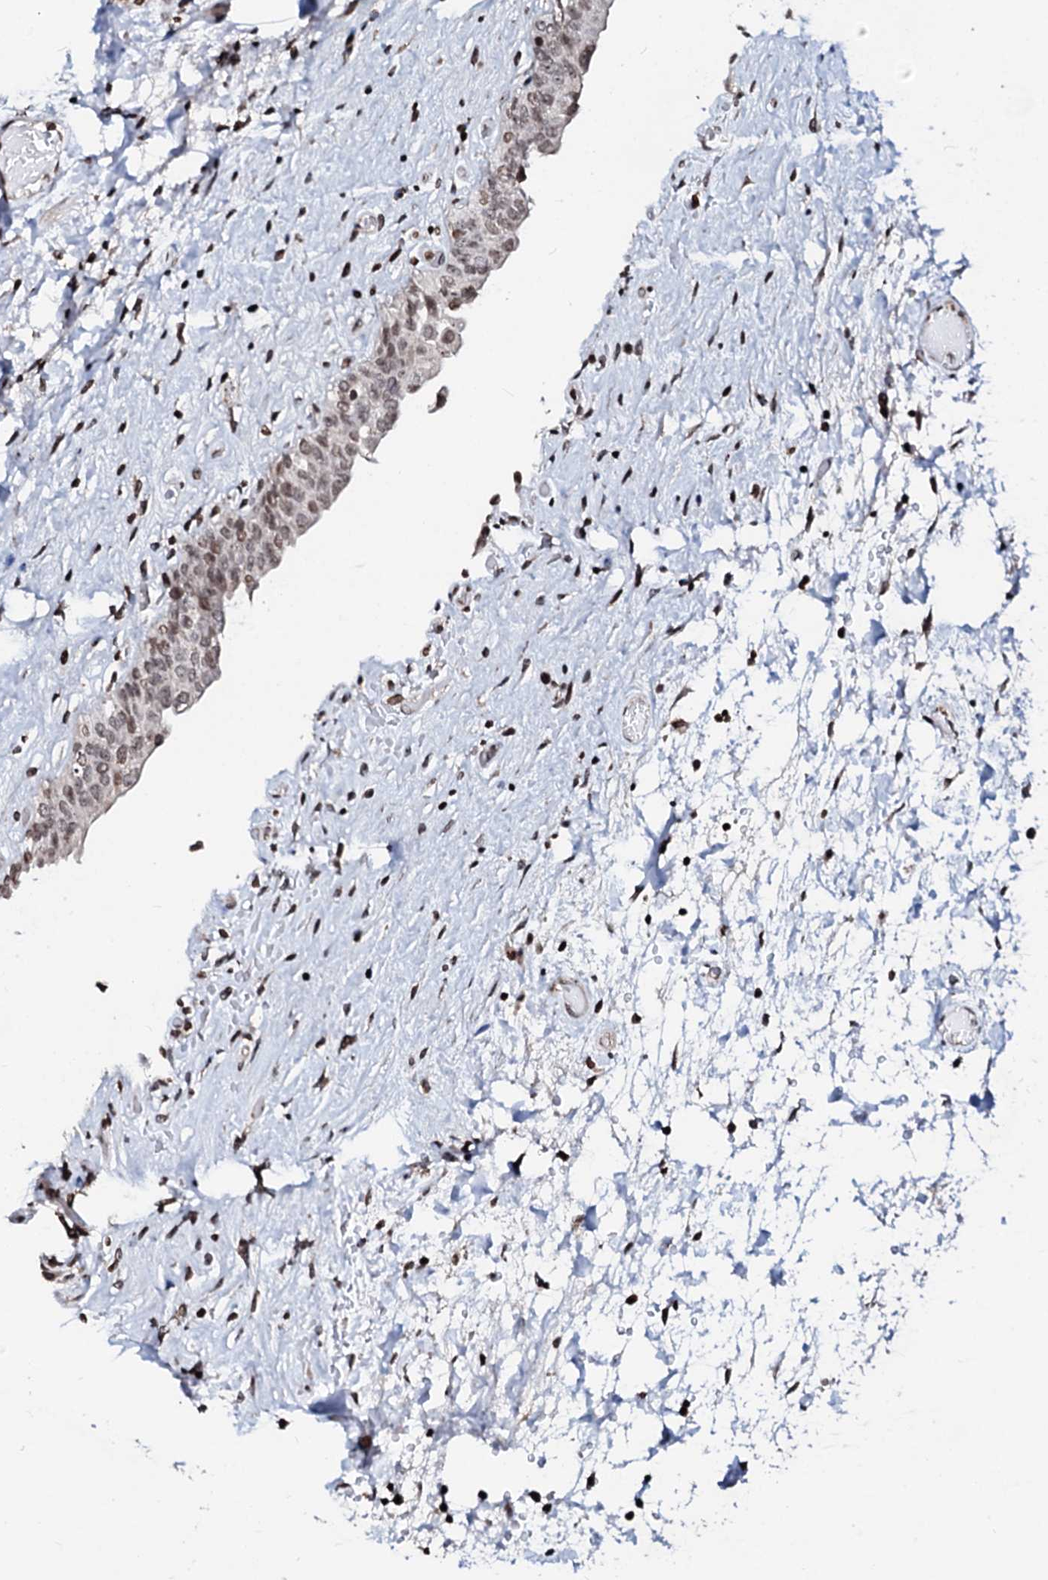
{"staining": {"intensity": "weak", "quantity": ">75%", "location": "nuclear"}, "tissue": "urinary bladder", "cell_type": "Urothelial cells", "image_type": "normal", "snomed": [{"axis": "morphology", "description": "Normal tissue, NOS"}, {"axis": "topography", "description": "Urinary bladder"}], "caption": "IHC (DAB) staining of normal human urinary bladder displays weak nuclear protein positivity in about >75% of urothelial cells. The staining was performed using DAB, with brown indicating positive protein expression. Nuclei are stained blue with hematoxylin.", "gene": "LSM11", "patient": {"sex": "male", "age": 74}}